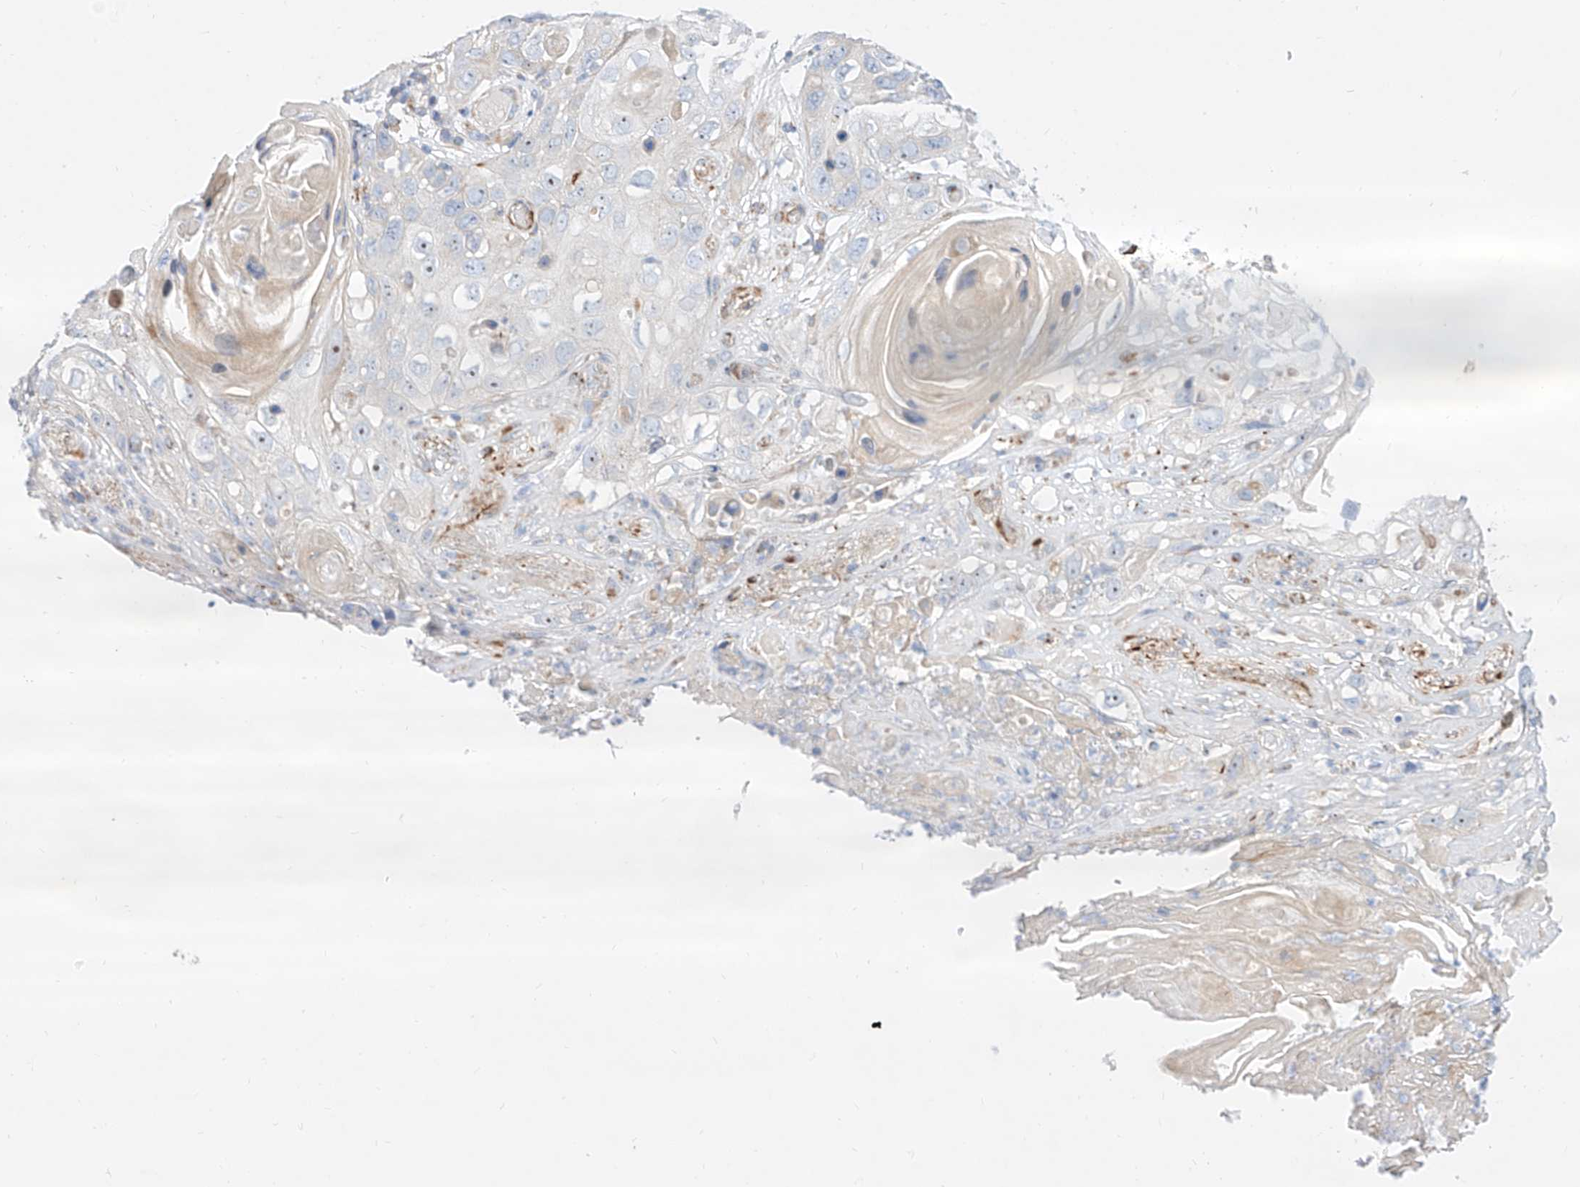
{"staining": {"intensity": "negative", "quantity": "none", "location": "none"}, "tissue": "skin cancer", "cell_type": "Tumor cells", "image_type": "cancer", "snomed": [{"axis": "morphology", "description": "Squamous cell carcinoma, NOS"}, {"axis": "topography", "description": "Skin"}], "caption": "This is an immunohistochemistry histopathology image of human skin cancer. There is no positivity in tumor cells.", "gene": "CST9", "patient": {"sex": "male", "age": 55}}